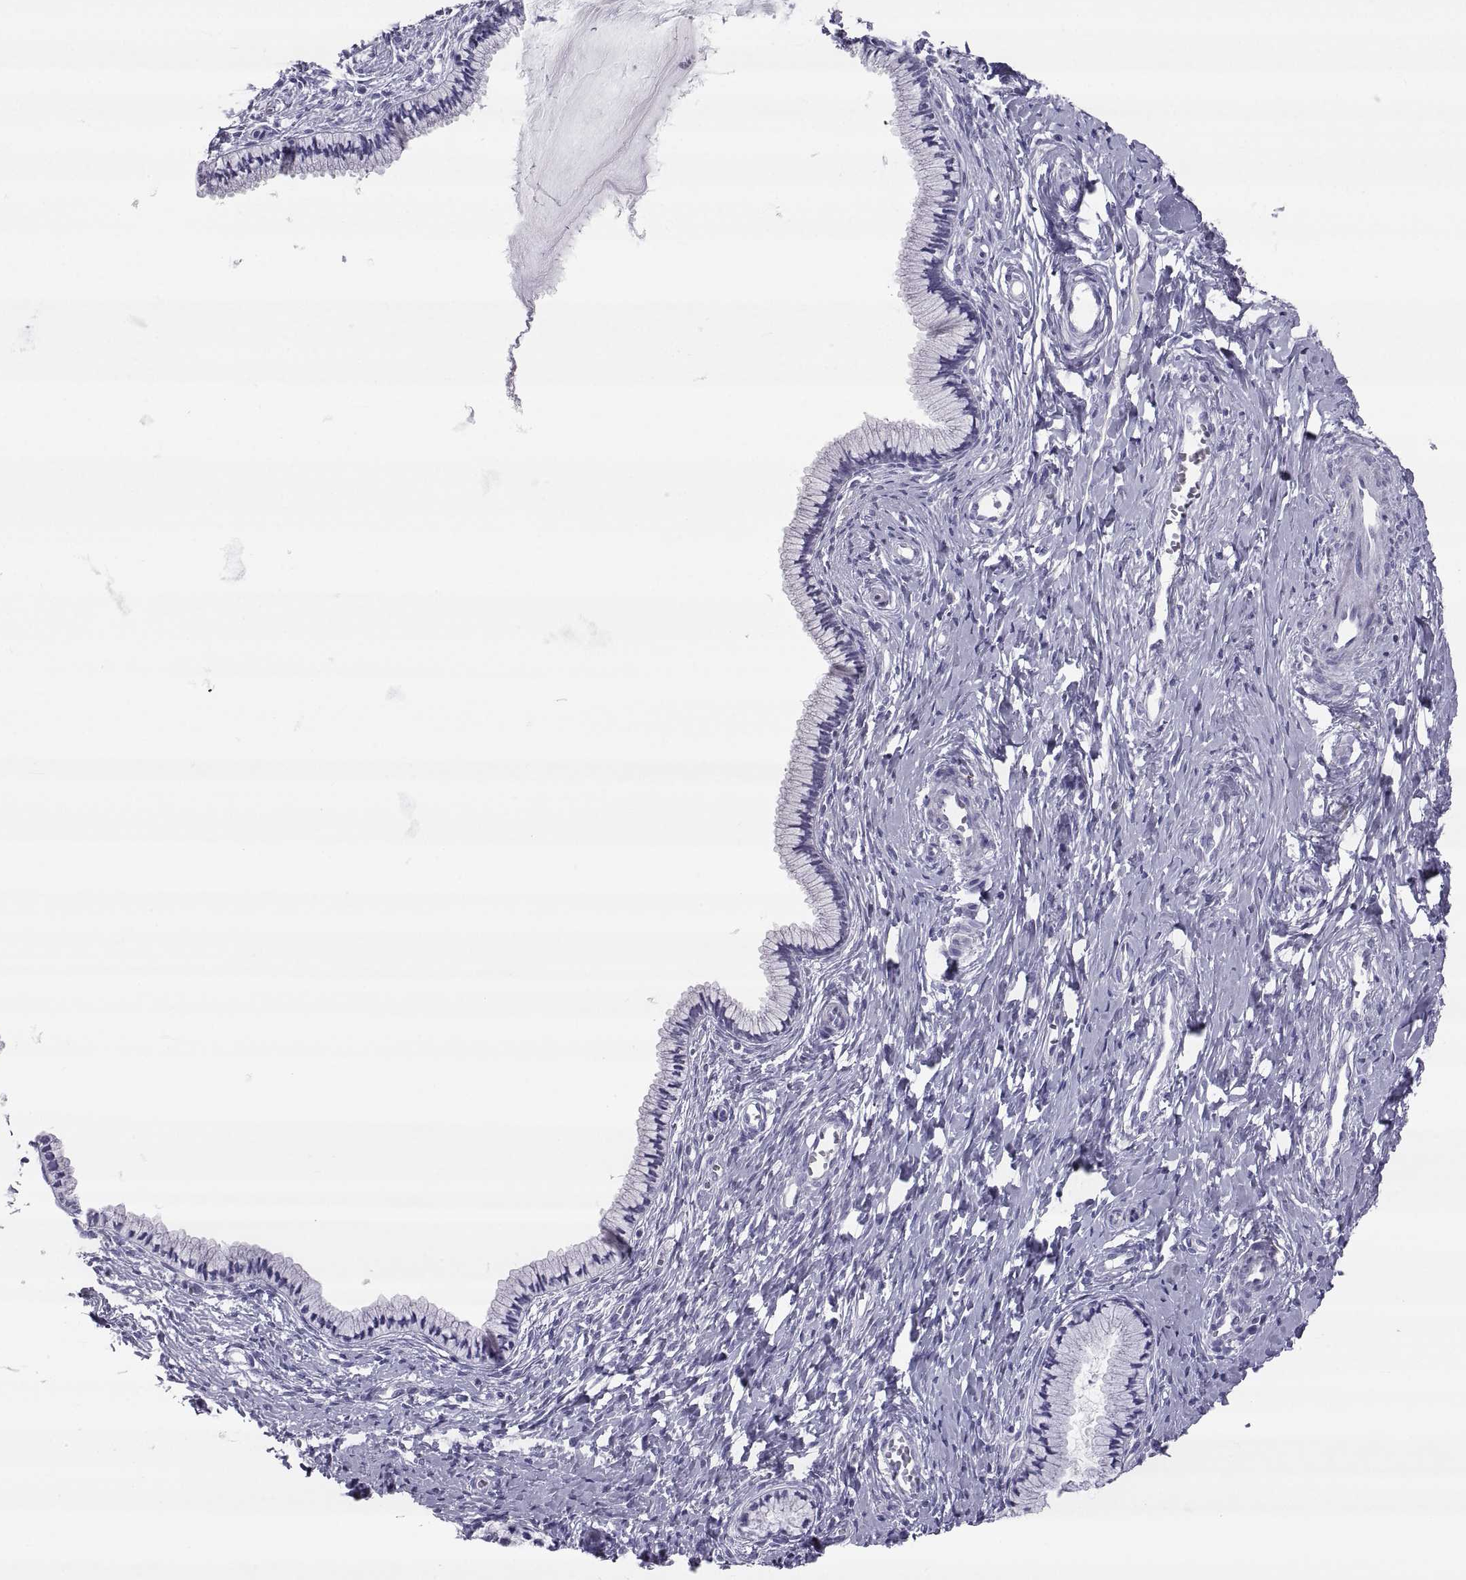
{"staining": {"intensity": "negative", "quantity": "none", "location": "none"}, "tissue": "cervix", "cell_type": "Glandular cells", "image_type": "normal", "snomed": [{"axis": "morphology", "description": "Normal tissue, NOS"}, {"axis": "topography", "description": "Cervix"}], "caption": "A photomicrograph of cervix stained for a protein exhibits no brown staining in glandular cells. Brightfield microscopy of immunohistochemistry (IHC) stained with DAB (brown) and hematoxylin (blue), captured at high magnification.", "gene": "PCSK1N", "patient": {"sex": "female", "age": 40}}